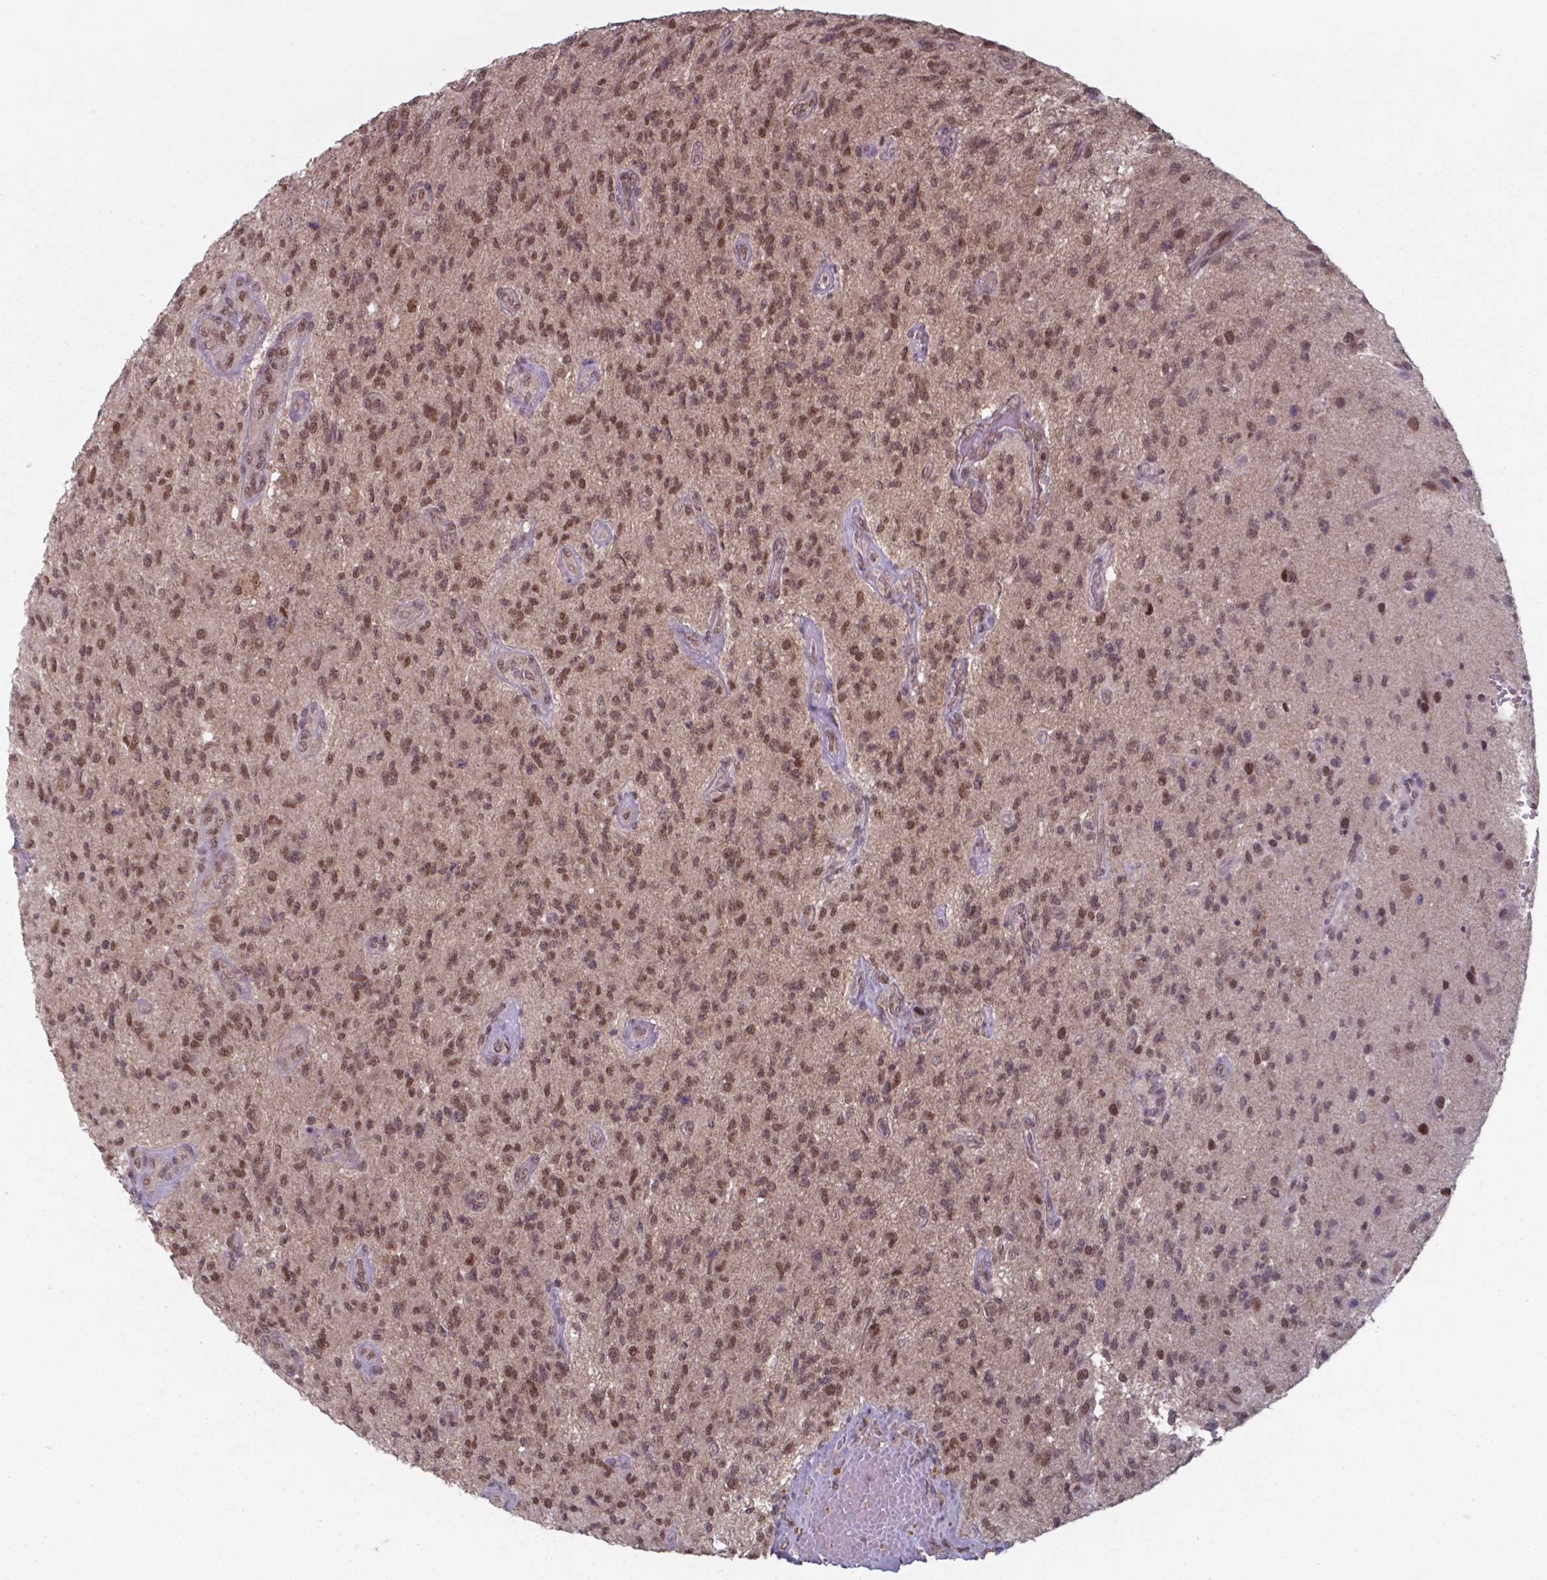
{"staining": {"intensity": "moderate", "quantity": ">75%", "location": "nuclear"}, "tissue": "glioma", "cell_type": "Tumor cells", "image_type": "cancer", "snomed": [{"axis": "morphology", "description": "Glioma, malignant, High grade"}, {"axis": "topography", "description": "Brain"}], "caption": "IHC (DAB) staining of human glioma reveals moderate nuclear protein expression in approximately >75% of tumor cells.", "gene": "UBA1", "patient": {"sex": "male", "age": 56}}